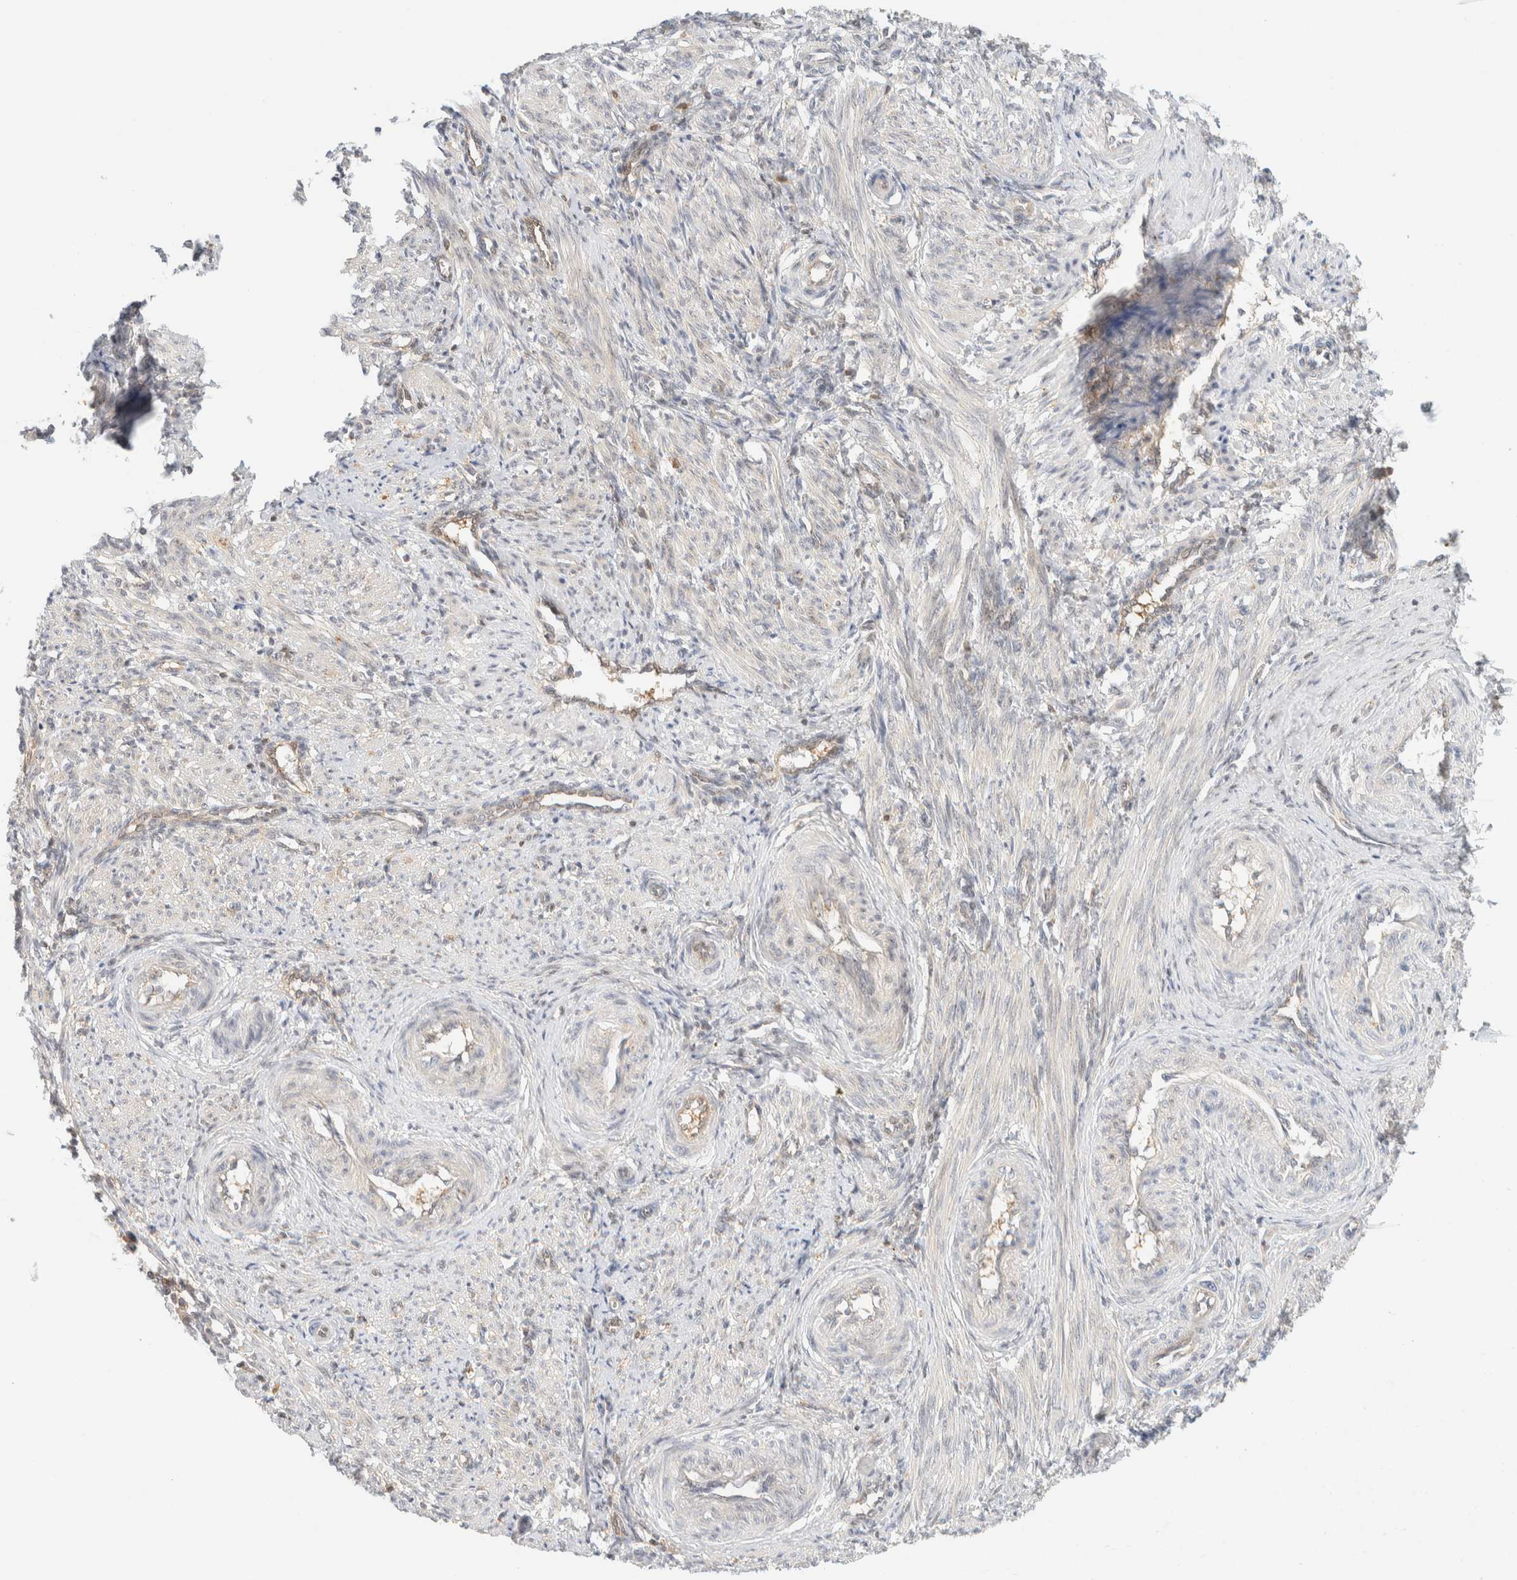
{"staining": {"intensity": "weak", "quantity": "<25%", "location": "cytoplasmic/membranous"}, "tissue": "smooth muscle", "cell_type": "Smooth muscle cells", "image_type": "normal", "snomed": [{"axis": "morphology", "description": "Normal tissue, NOS"}, {"axis": "topography", "description": "Endometrium"}], "caption": "The photomicrograph displays no significant staining in smooth muscle cells of smooth muscle.", "gene": "PCYT2", "patient": {"sex": "female", "age": 33}}